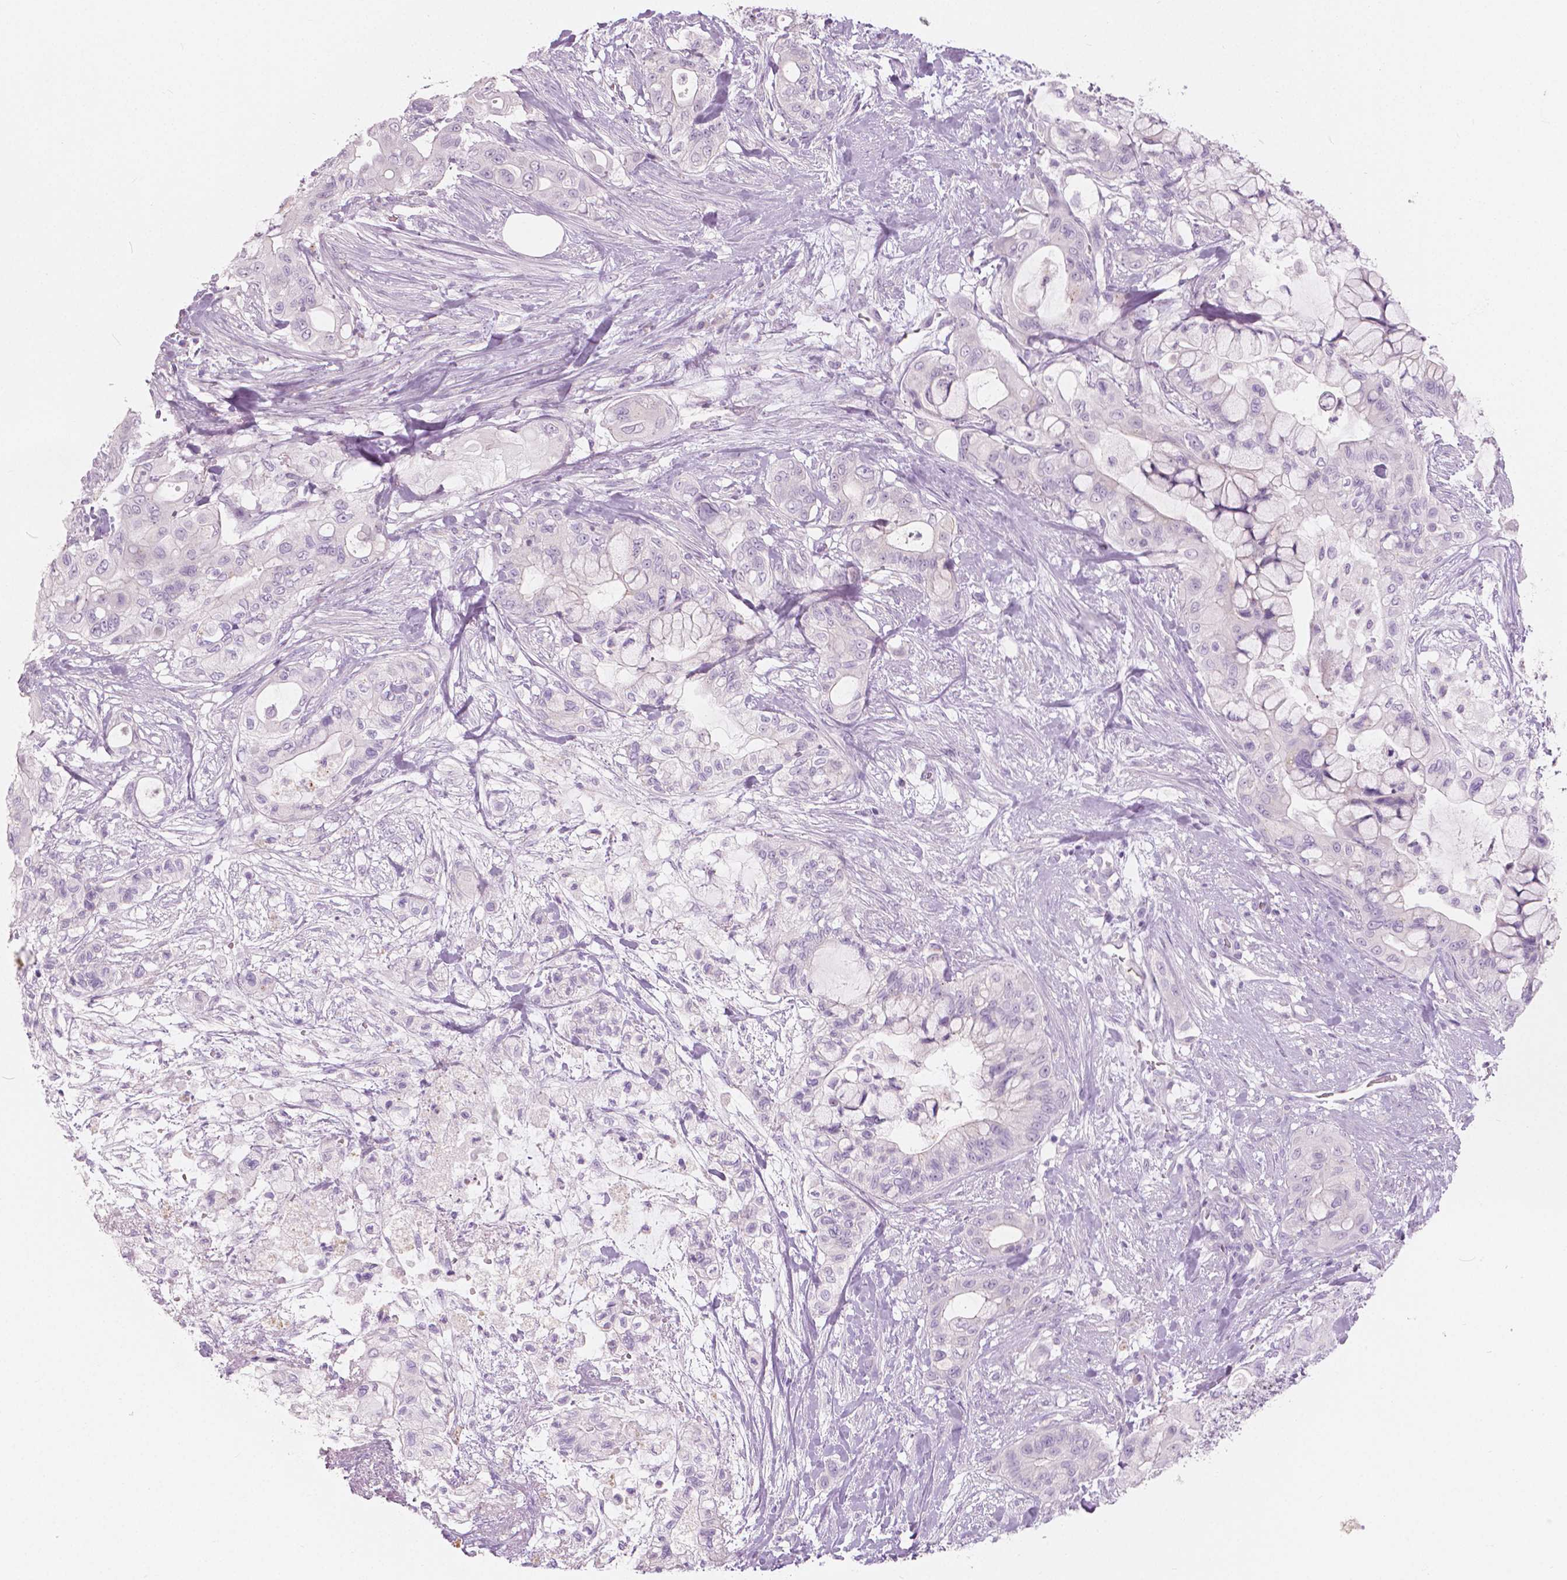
{"staining": {"intensity": "negative", "quantity": "none", "location": "none"}, "tissue": "pancreatic cancer", "cell_type": "Tumor cells", "image_type": "cancer", "snomed": [{"axis": "morphology", "description": "Adenocarcinoma, NOS"}, {"axis": "topography", "description": "Pancreas"}], "caption": "Immunohistochemical staining of adenocarcinoma (pancreatic) shows no significant expression in tumor cells.", "gene": "A4GNT", "patient": {"sex": "male", "age": 71}}